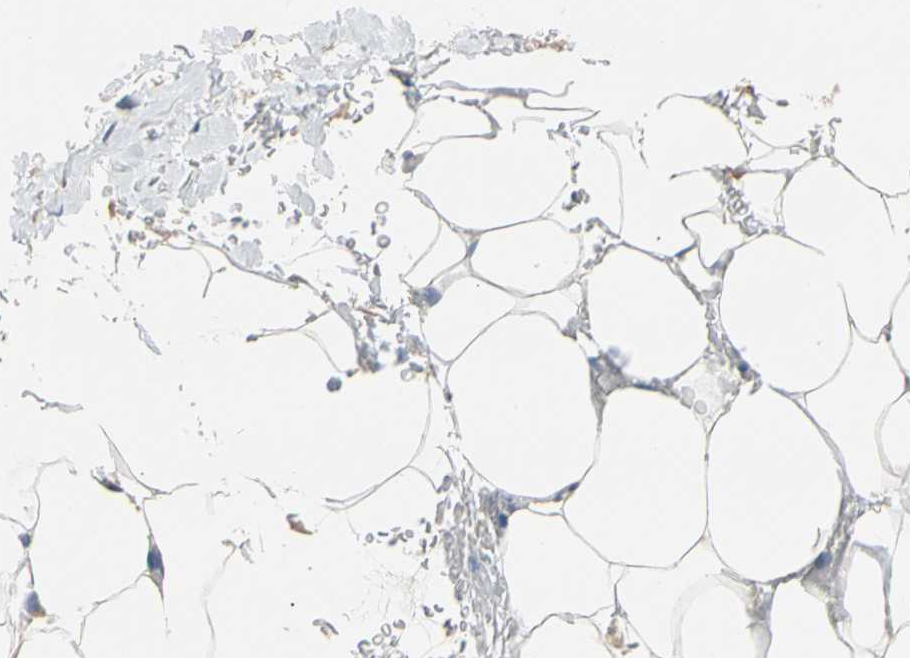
{"staining": {"intensity": "weak", "quantity": "<25%", "location": "cytoplasmic/membranous"}, "tissue": "adipose tissue", "cell_type": "Adipocytes", "image_type": "normal", "snomed": [{"axis": "morphology", "description": "Normal tissue, NOS"}, {"axis": "topography", "description": "Breast"}, {"axis": "topography", "description": "Adipose tissue"}], "caption": "Immunohistochemistry image of normal adipose tissue stained for a protein (brown), which demonstrates no positivity in adipocytes.", "gene": "BBOX1", "patient": {"sex": "female", "age": 25}}